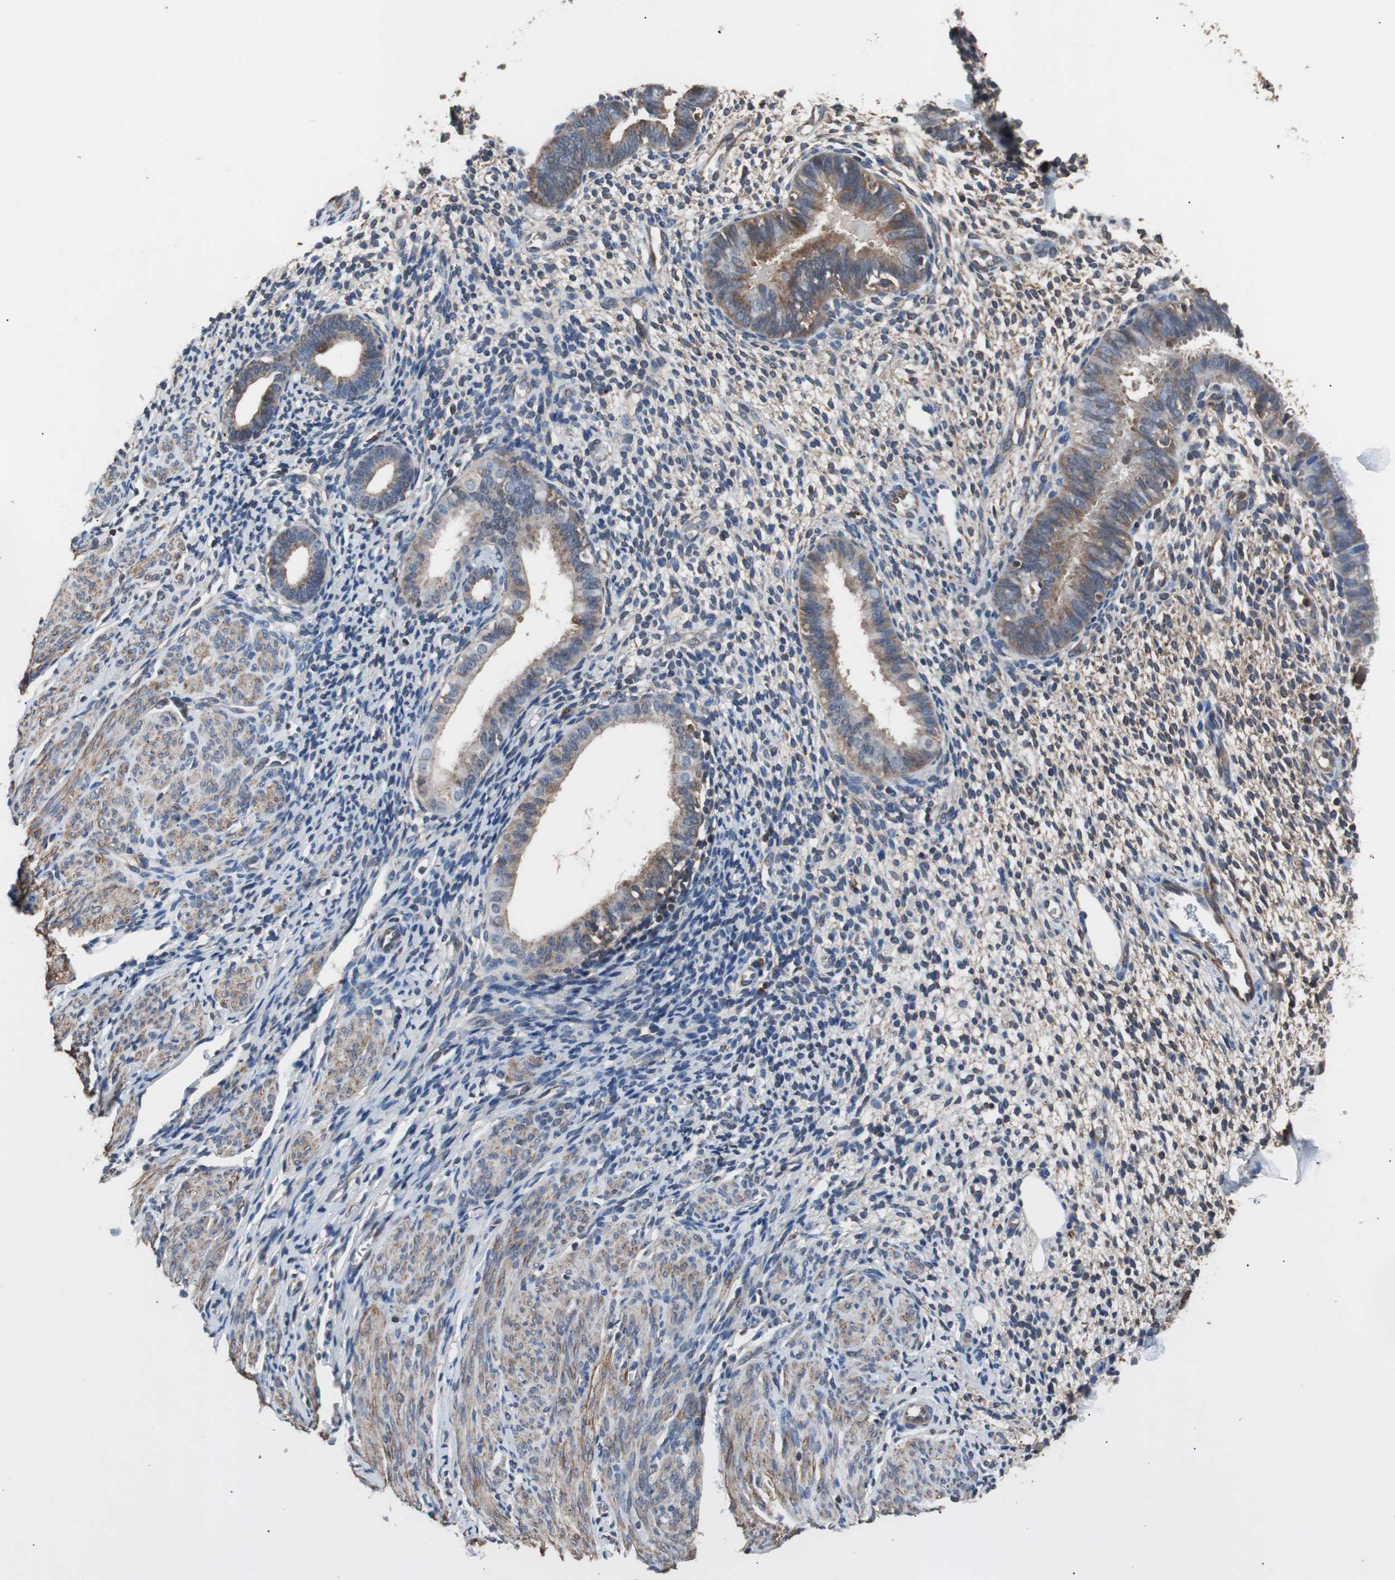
{"staining": {"intensity": "moderate", "quantity": "25%-75%", "location": "cytoplasmic/membranous"}, "tissue": "endometrium", "cell_type": "Cells in endometrial stroma", "image_type": "normal", "snomed": [{"axis": "morphology", "description": "Normal tissue, NOS"}, {"axis": "topography", "description": "Endometrium"}], "caption": "Immunohistochemistry staining of unremarkable endometrium, which exhibits medium levels of moderate cytoplasmic/membranous staining in approximately 25%-75% of cells in endometrial stroma indicating moderate cytoplasmic/membranous protein expression. The staining was performed using DAB (3,3'-diaminobenzidine) (brown) for protein detection and nuclei were counterstained in hematoxylin (blue).", "gene": "PITRM1", "patient": {"sex": "female", "age": 61}}